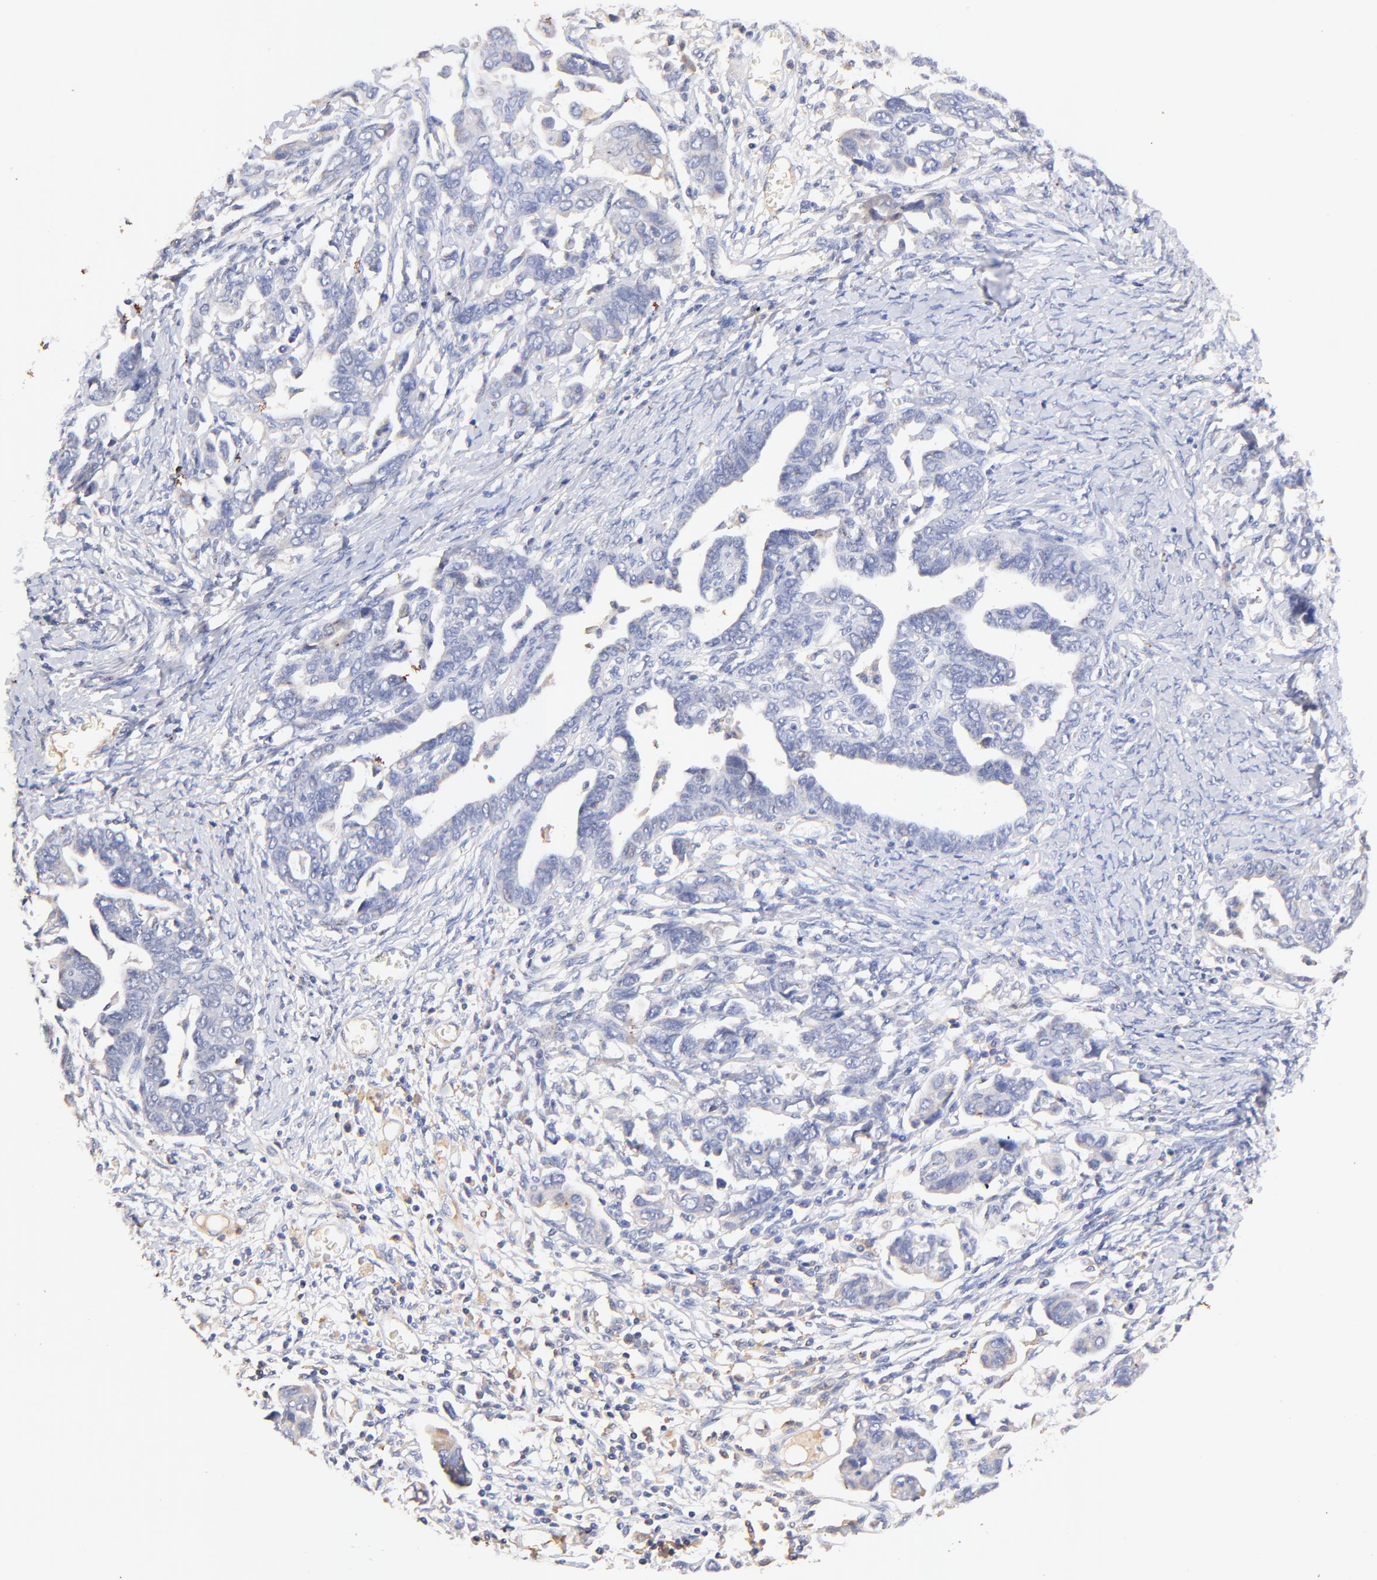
{"staining": {"intensity": "negative", "quantity": "none", "location": "none"}, "tissue": "ovarian cancer", "cell_type": "Tumor cells", "image_type": "cancer", "snomed": [{"axis": "morphology", "description": "Cystadenocarcinoma, serous, NOS"}, {"axis": "topography", "description": "Ovary"}], "caption": "Tumor cells are negative for protein expression in human serous cystadenocarcinoma (ovarian).", "gene": "IGLV7-43", "patient": {"sex": "female", "age": 69}}